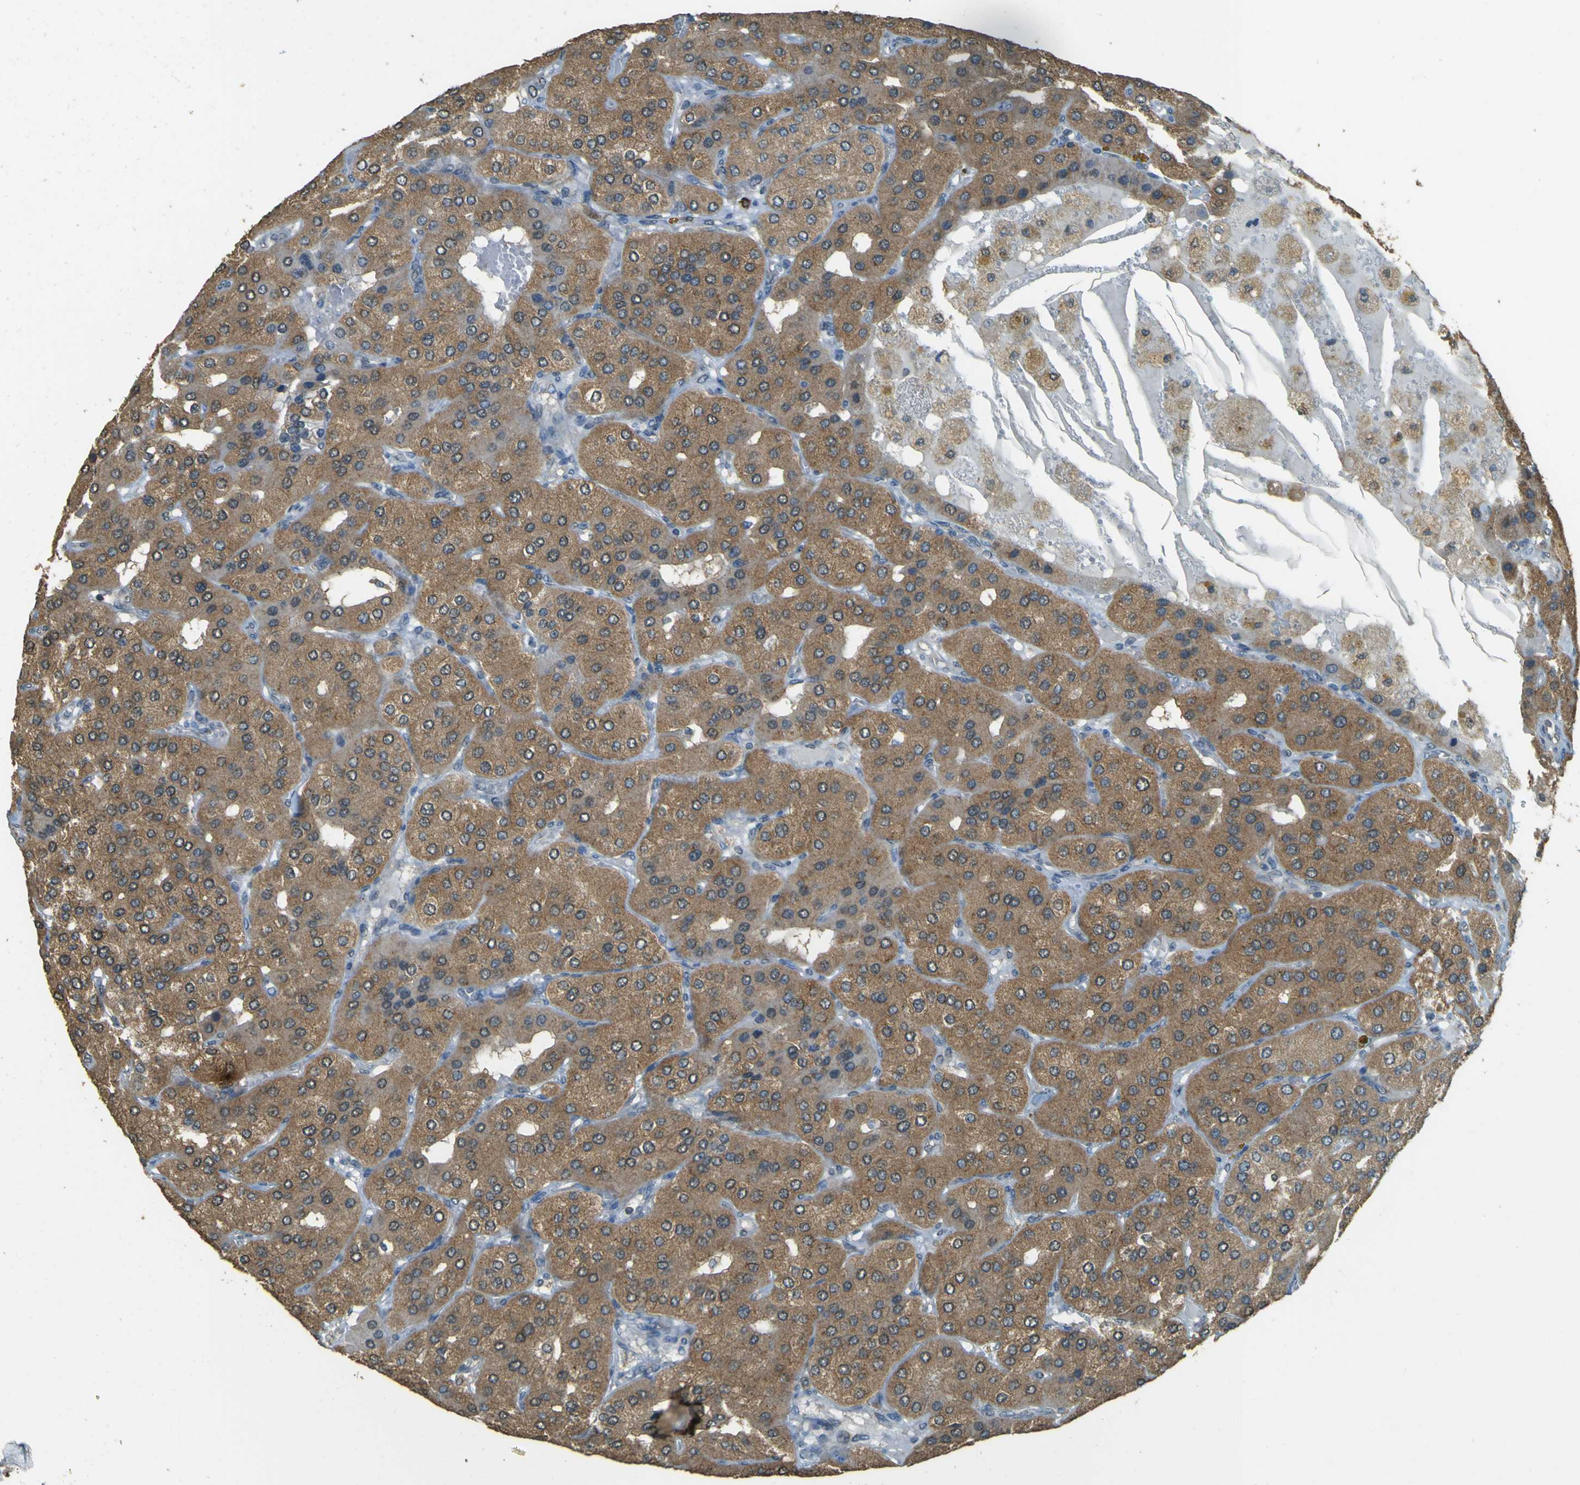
{"staining": {"intensity": "strong", "quantity": ">75%", "location": "cytoplasmic/membranous"}, "tissue": "parathyroid gland", "cell_type": "Glandular cells", "image_type": "normal", "snomed": [{"axis": "morphology", "description": "Normal tissue, NOS"}, {"axis": "morphology", "description": "Adenoma, NOS"}, {"axis": "topography", "description": "Parathyroid gland"}], "caption": "Immunohistochemical staining of normal human parathyroid gland displays strong cytoplasmic/membranous protein positivity in approximately >75% of glandular cells.", "gene": "GOLGA1", "patient": {"sex": "female", "age": 86}}